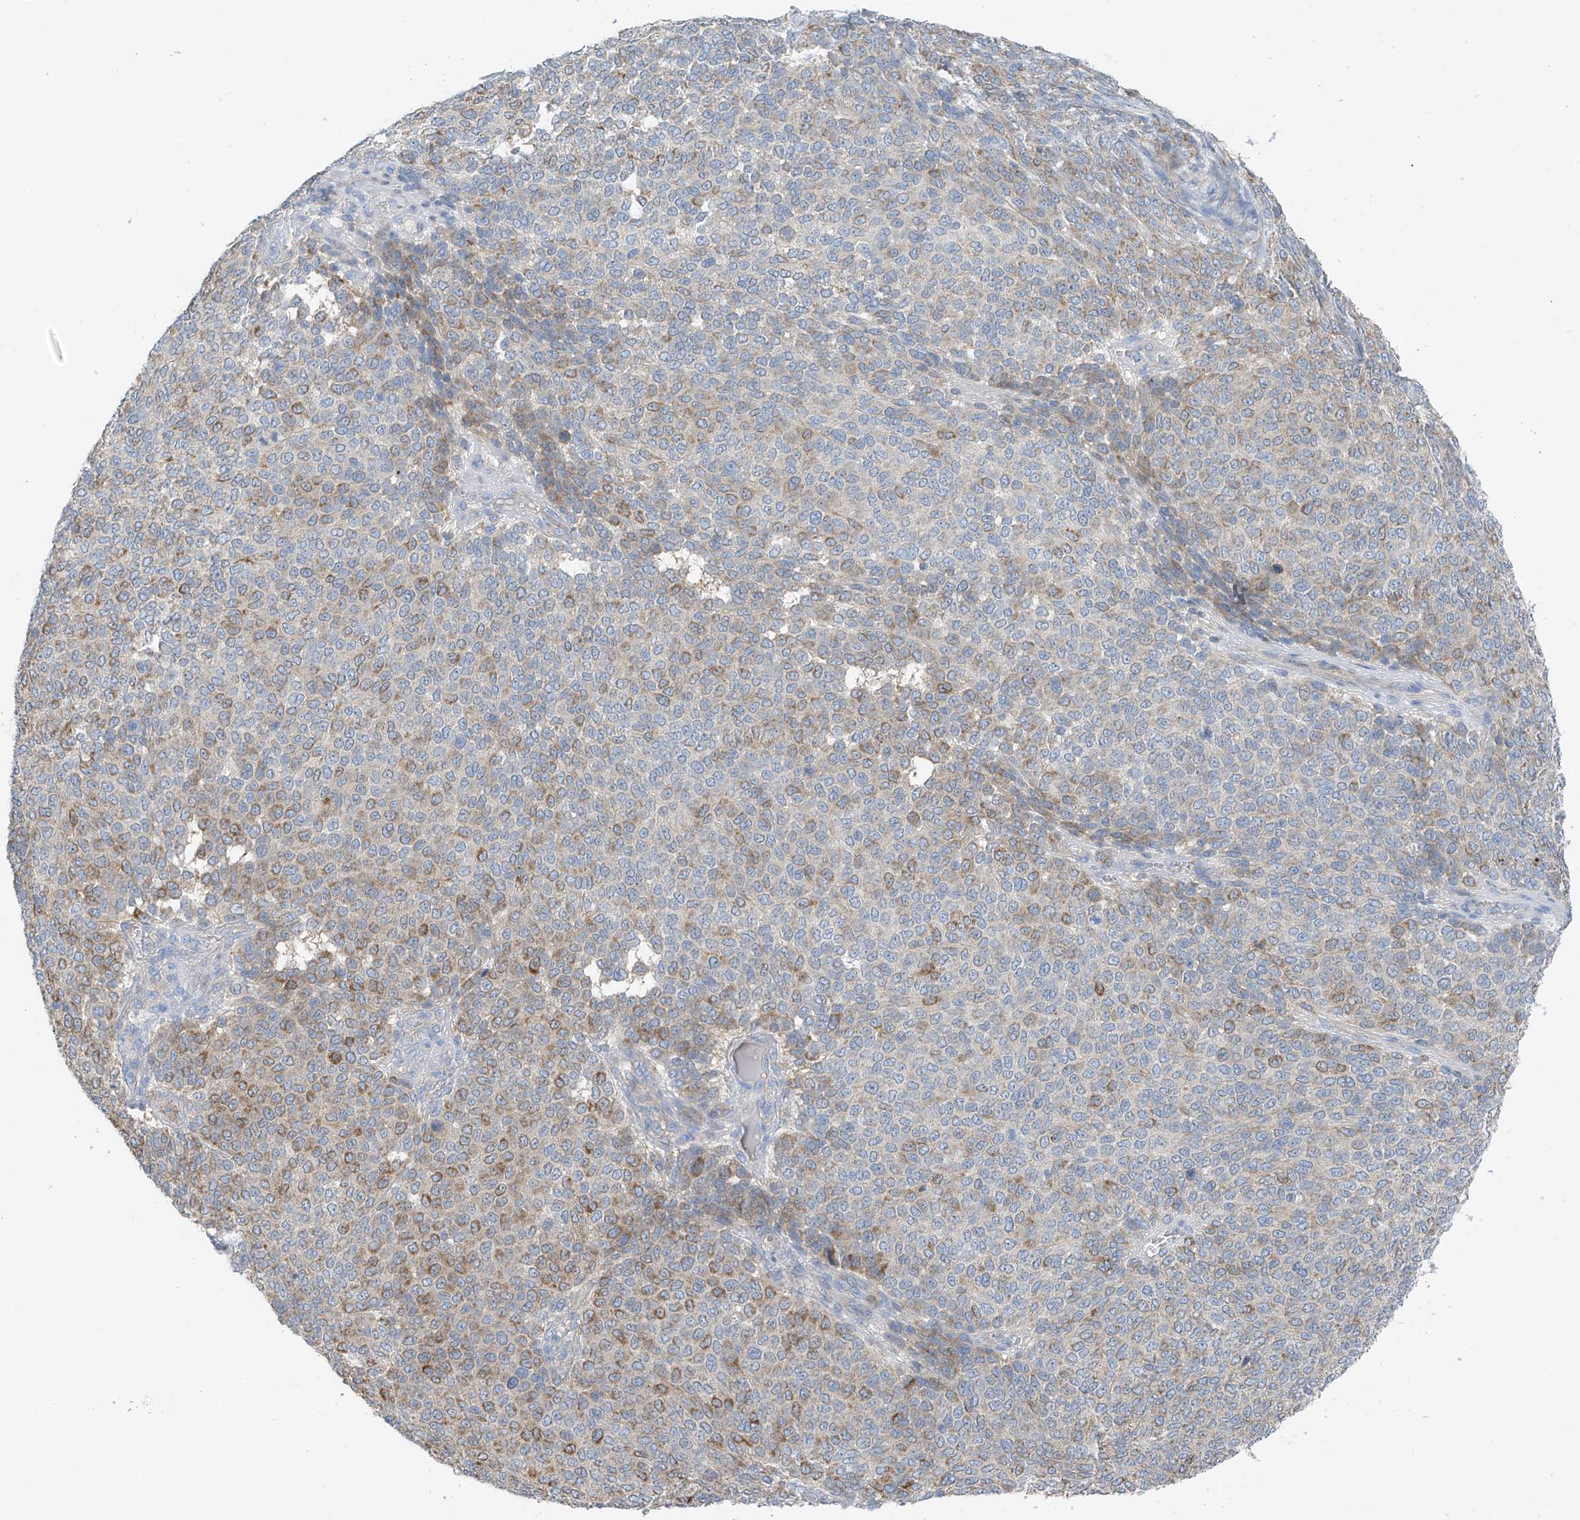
{"staining": {"intensity": "moderate", "quantity": "25%-75%", "location": "cytoplasmic/membranous"}, "tissue": "melanoma", "cell_type": "Tumor cells", "image_type": "cancer", "snomed": [{"axis": "morphology", "description": "Malignant melanoma, NOS"}, {"axis": "topography", "description": "Skin"}], "caption": "A medium amount of moderate cytoplasmic/membranous positivity is appreciated in about 25%-75% of tumor cells in melanoma tissue. (DAB (3,3'-diaminobenzidine) IHC with brightfield microscopy, high magnification).", "gene": "NALCN", "patient": {"sex": "male", "age": 49}}